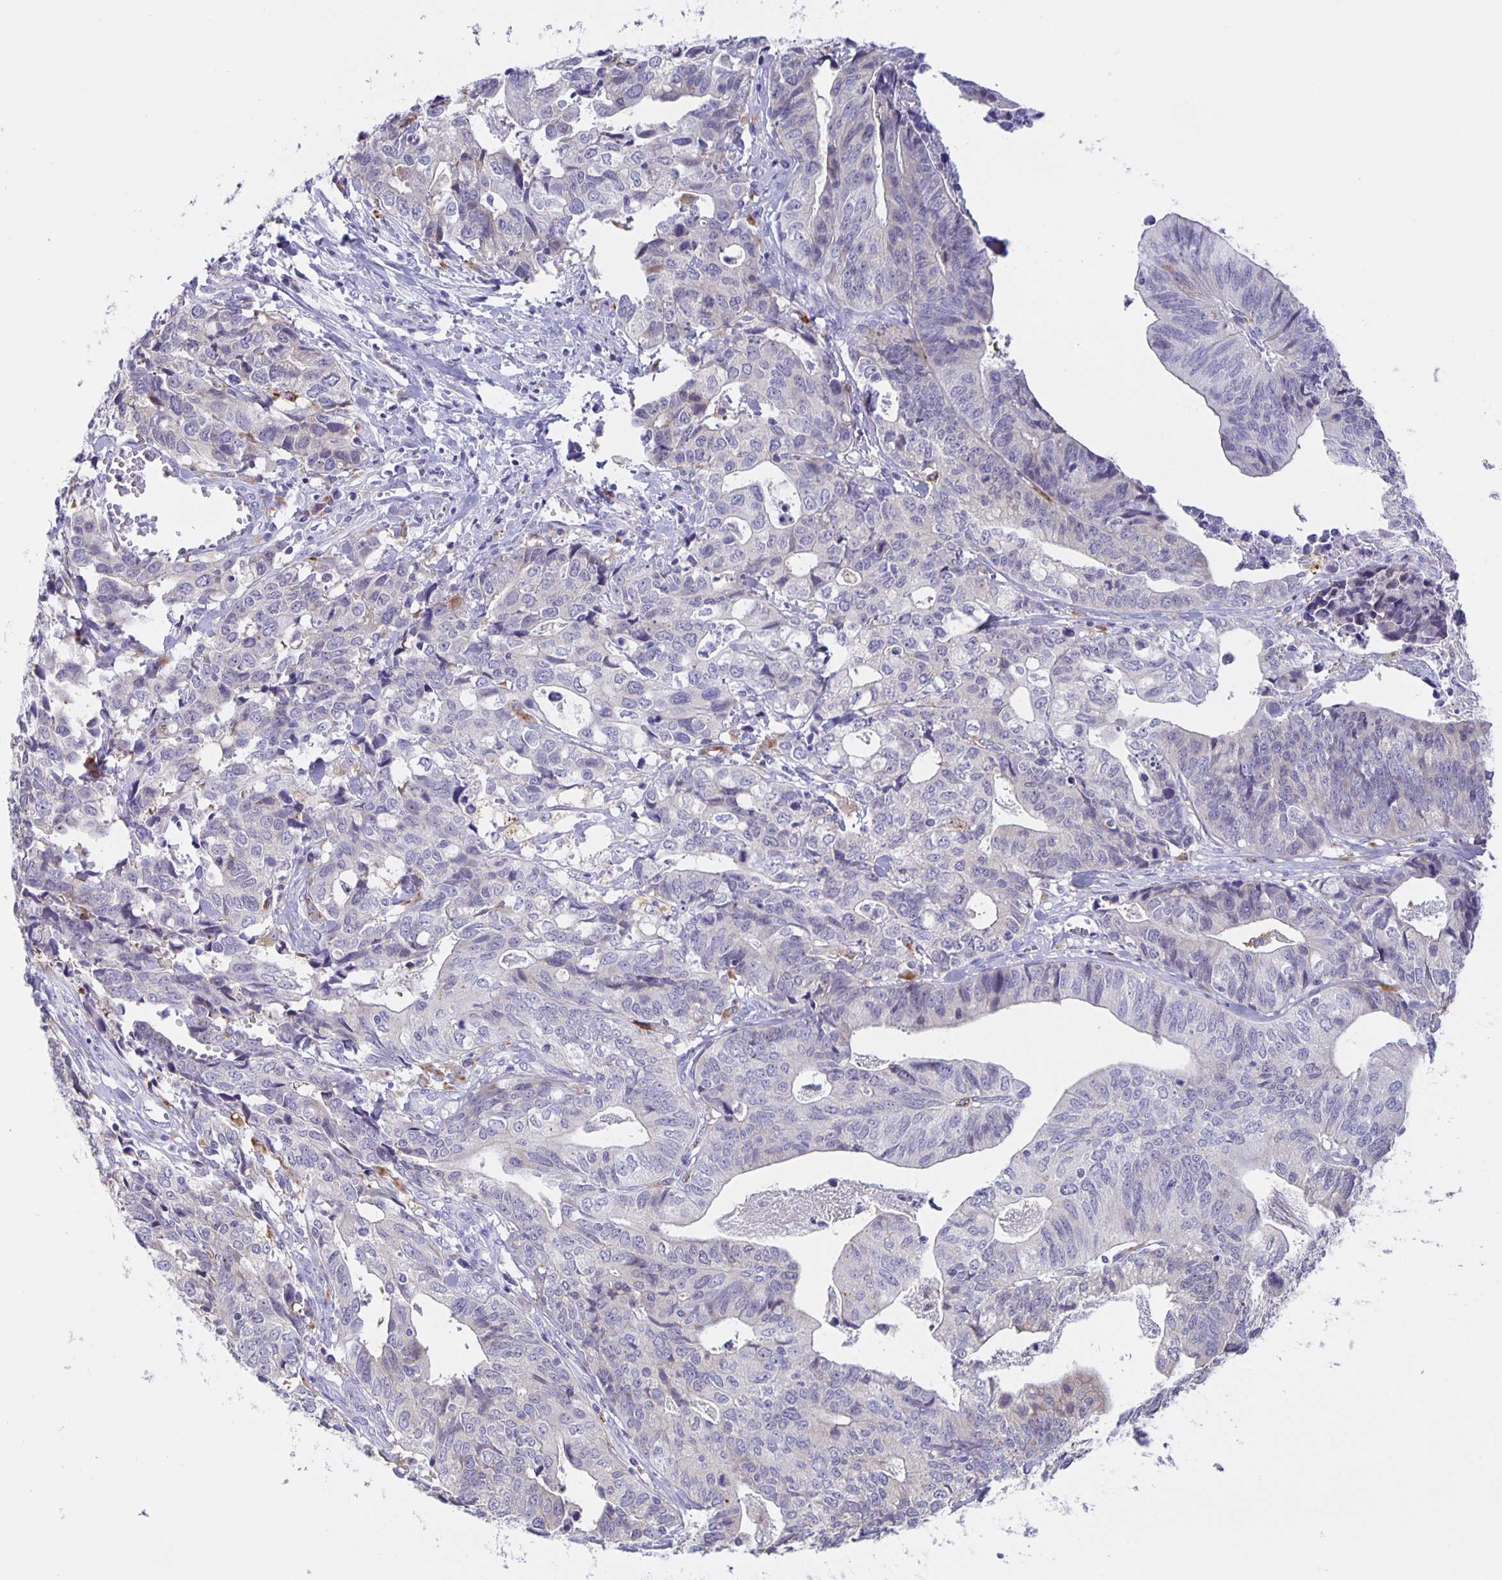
{"staining": {"intensity": "negative", "quantity": "none", "location": "none"}, "tissue": "stomach cancer", "cell_type": "Tumor cells", "image_type": "cancer", "snomed": [{"axis": "morphology", "description": "Adenocarcinoma, NOS"}, {"axis": "topography", "description": "Stomach, upper"}], "caption": "DAB (3,3'-diaminobenzidine) immunohistochemical staining of stomach adenocarcinoma displays no significant expression in tumor cells. (DAB (3,3'-diaminobenzidine) IHC with hematoxylin counter stain).", "gene": "LIPA", "patient": {"sex": "female", "age": 67}}